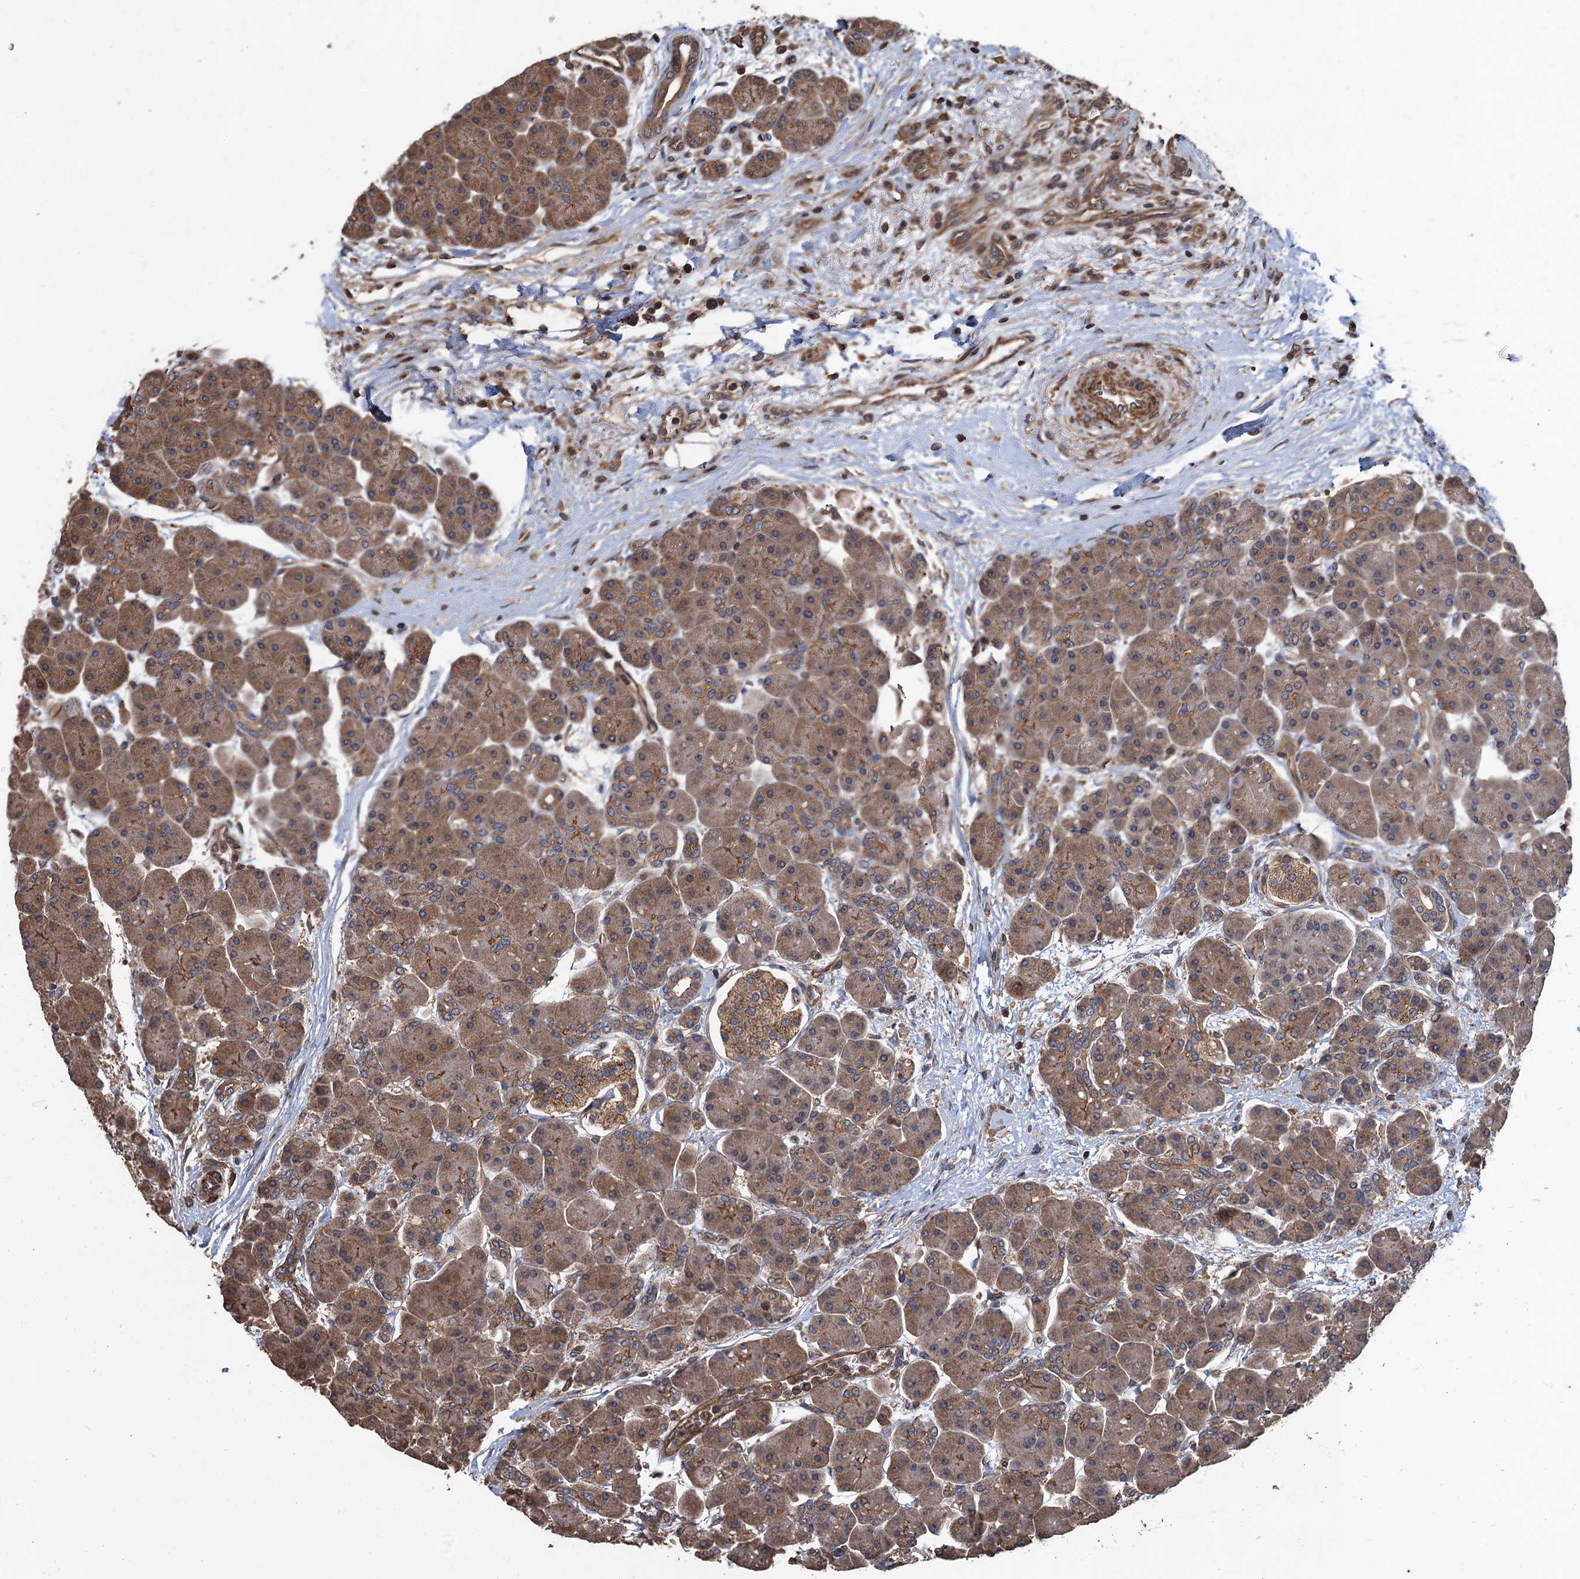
{"staining": {"intensity": "moderate", "quantity": ">75%", "location": "cytoplasmic/membranous"}, "tissue": "pancreas", "cell_type": "Exocrine glandular cells", "image_type": "normal", "snomed": [{"axis": "morphology", "description": "Normal tissue, NOS"}, {"axis": "topography", "description": "Pancreas"}], "caption": "A medium amount of moderate cytoplasmic/membranous positivity is seen in approximately >75% of exocrine glandular cells in benign pancreas. The protein is stained brown, and the nuclei are stained in blue (DAB (3,3'-diaminobenzidine) IHC with brightfield microscopy, high magnification).", "gene": "PPP4R1", "patient": {"sex": "male", "age": 66}}